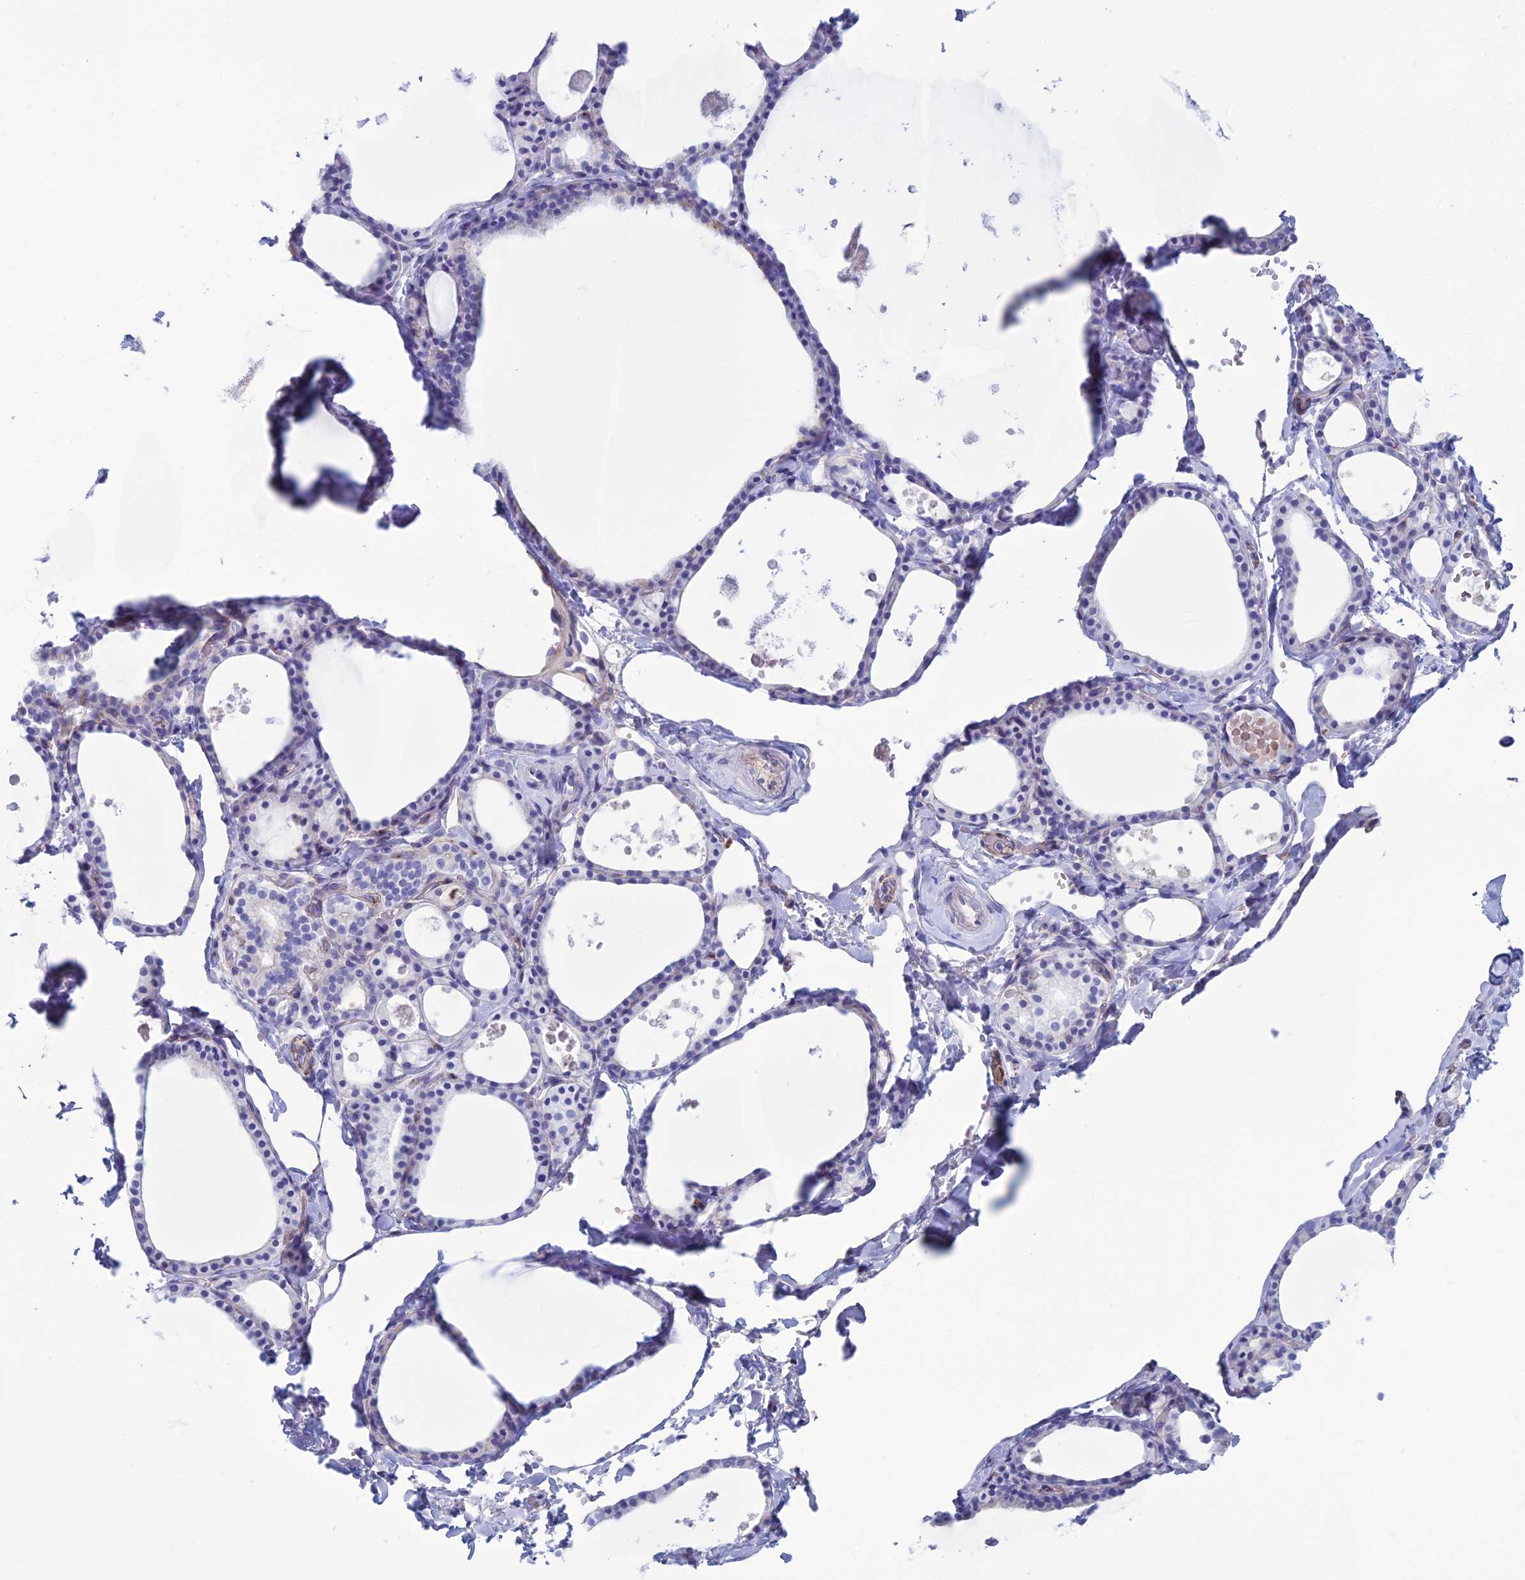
{"staining": {"intensity": "negative", "quantity": "none", "location": "none"}, "tissue": "thyroid gland", "cell_type": "Glandular cells", "image_type": "normal", "snomed": [{"axis": "morphology", "description": "Normal tissue, NOS"}, {"axis": "topography", "description": "Thyroid gland"}], "caption": "Thyroid gland stained for a protein using immunohistochemistry (IHC) reveals no staining glandular cells.", "gene": "CDC42EP5", "patient": {"sex": "male", "age": 56}}